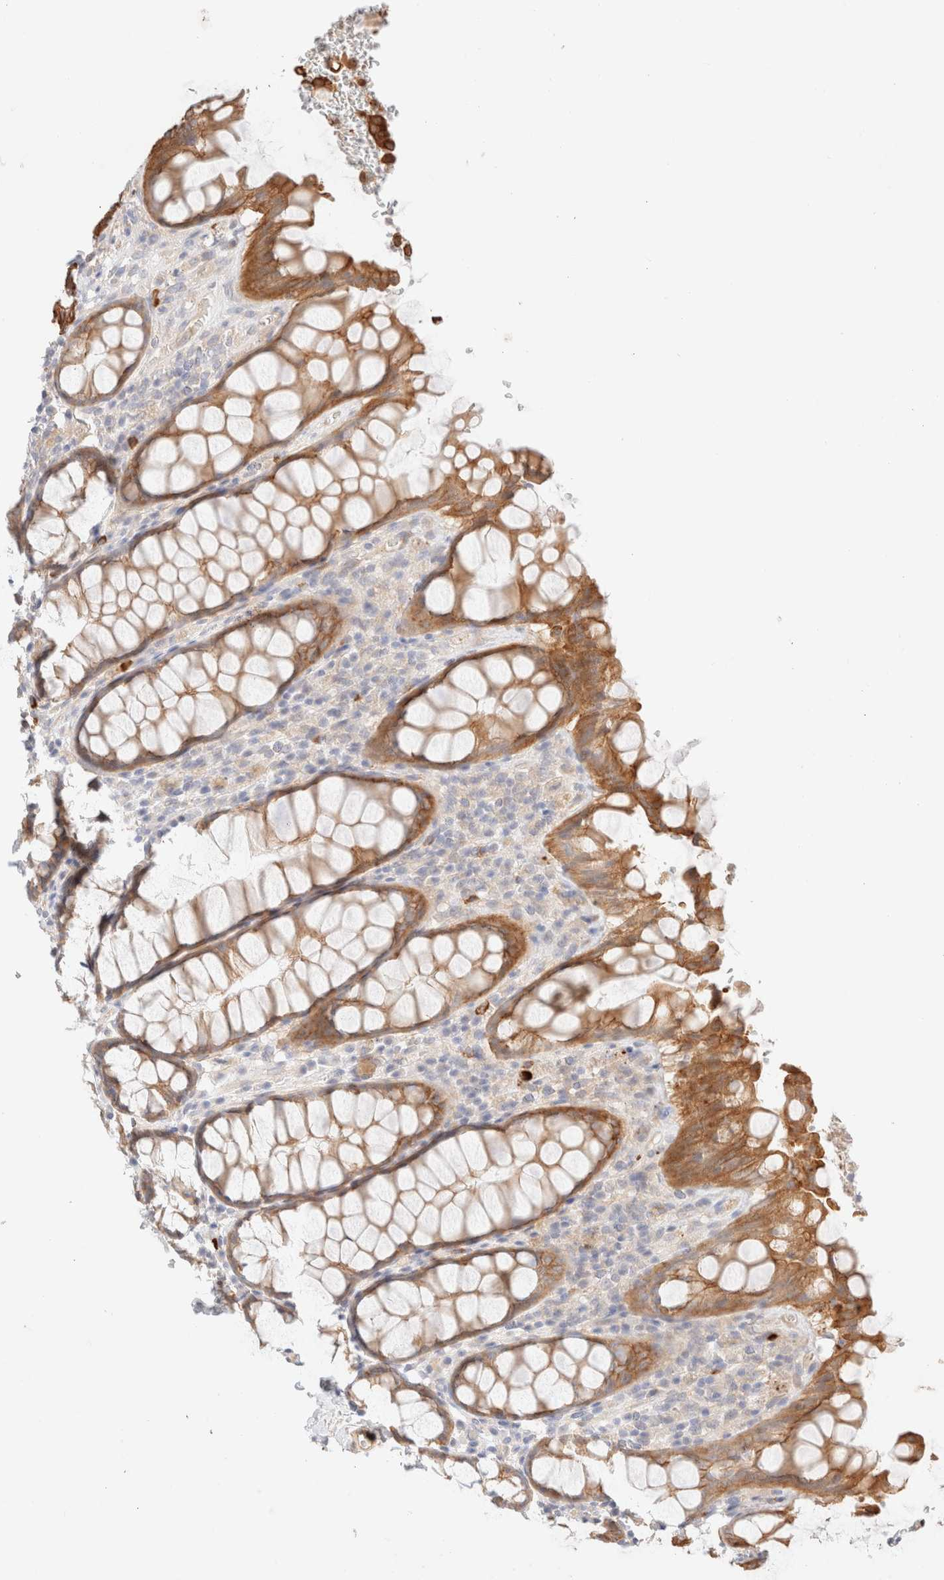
{"staining": {"intensity": "moderate", "quantity": ">75%", "location": "cytoplasmic/membranous"}, "tissue": "rectum", "cell_type": "Glandular cells", "image_type": "normal", "snomed": [{"axis": "morphology", "description": "Normal tissue, NOS"}, {"axis": "topography", "description": "Rectum"}], "caption": "Immunohistochemistry (DAB) staining of benign human rectum exhibits moderate cytoplasmic/membranous protein positivity in approximately >75% of glandular cells.", "gene": "NIBAN2", "patient": {"sex": "male", "age": 64}}